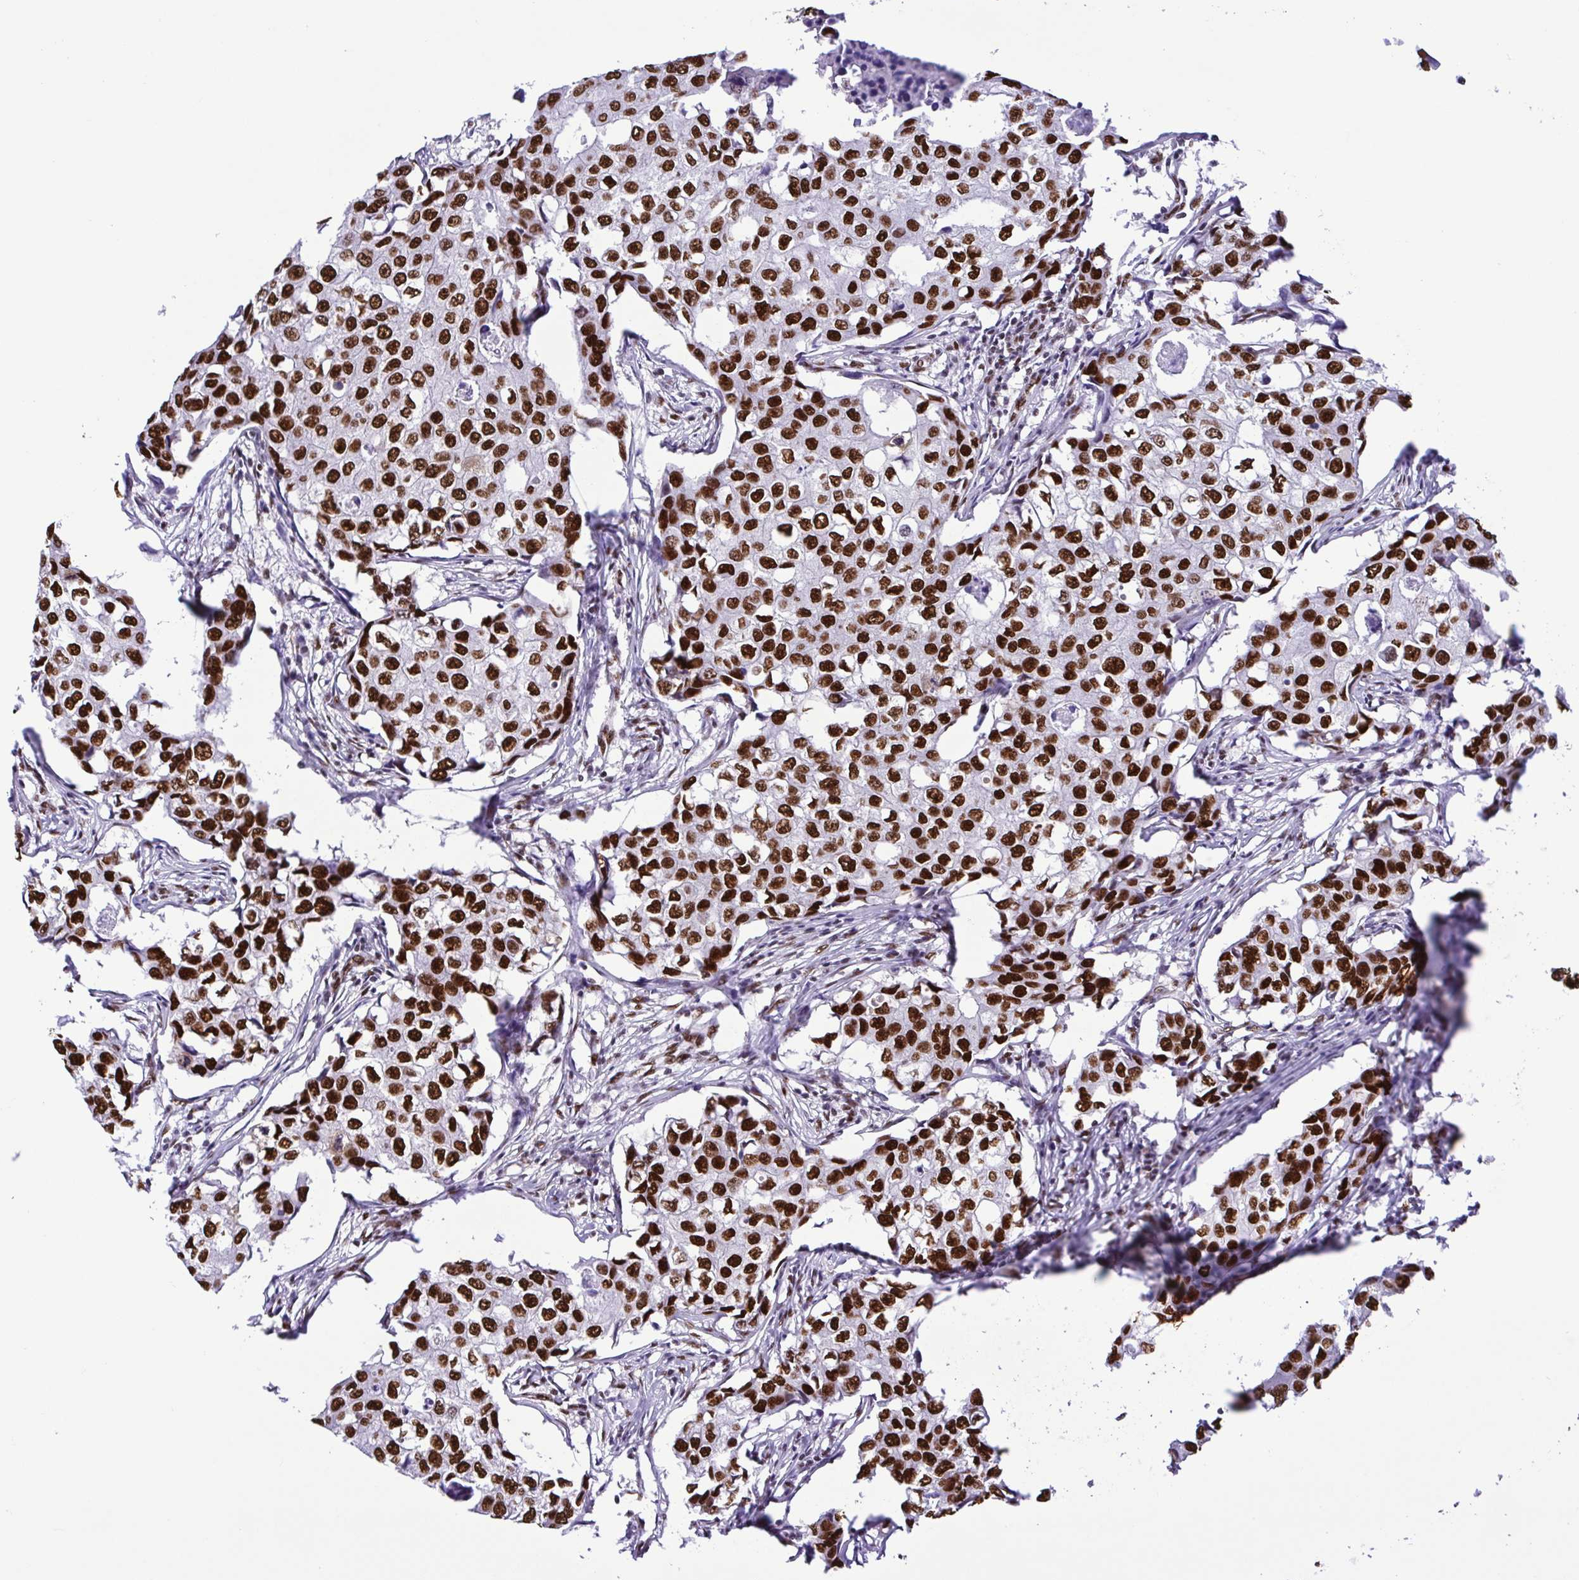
{"staining": {"intensity": "strong", "quantity": ">75%", "location": "nuclear"}, "tissue": "breast cancer", "cell_type": "Tumor cells", "image_type": "cancer", "snomed": [{"axis": "morphology", "description": "Duct carcinoma"}, {"axis": "topography", "description": "Breast"}], "caption": "Brown immunohistochemical staining in intraductal carcinoma (breast) demonstrates strong nuclear staining in about >75% of tumor cells.", "gene": "TRIM28", "patient": {"sex": "female", "age": 27}}